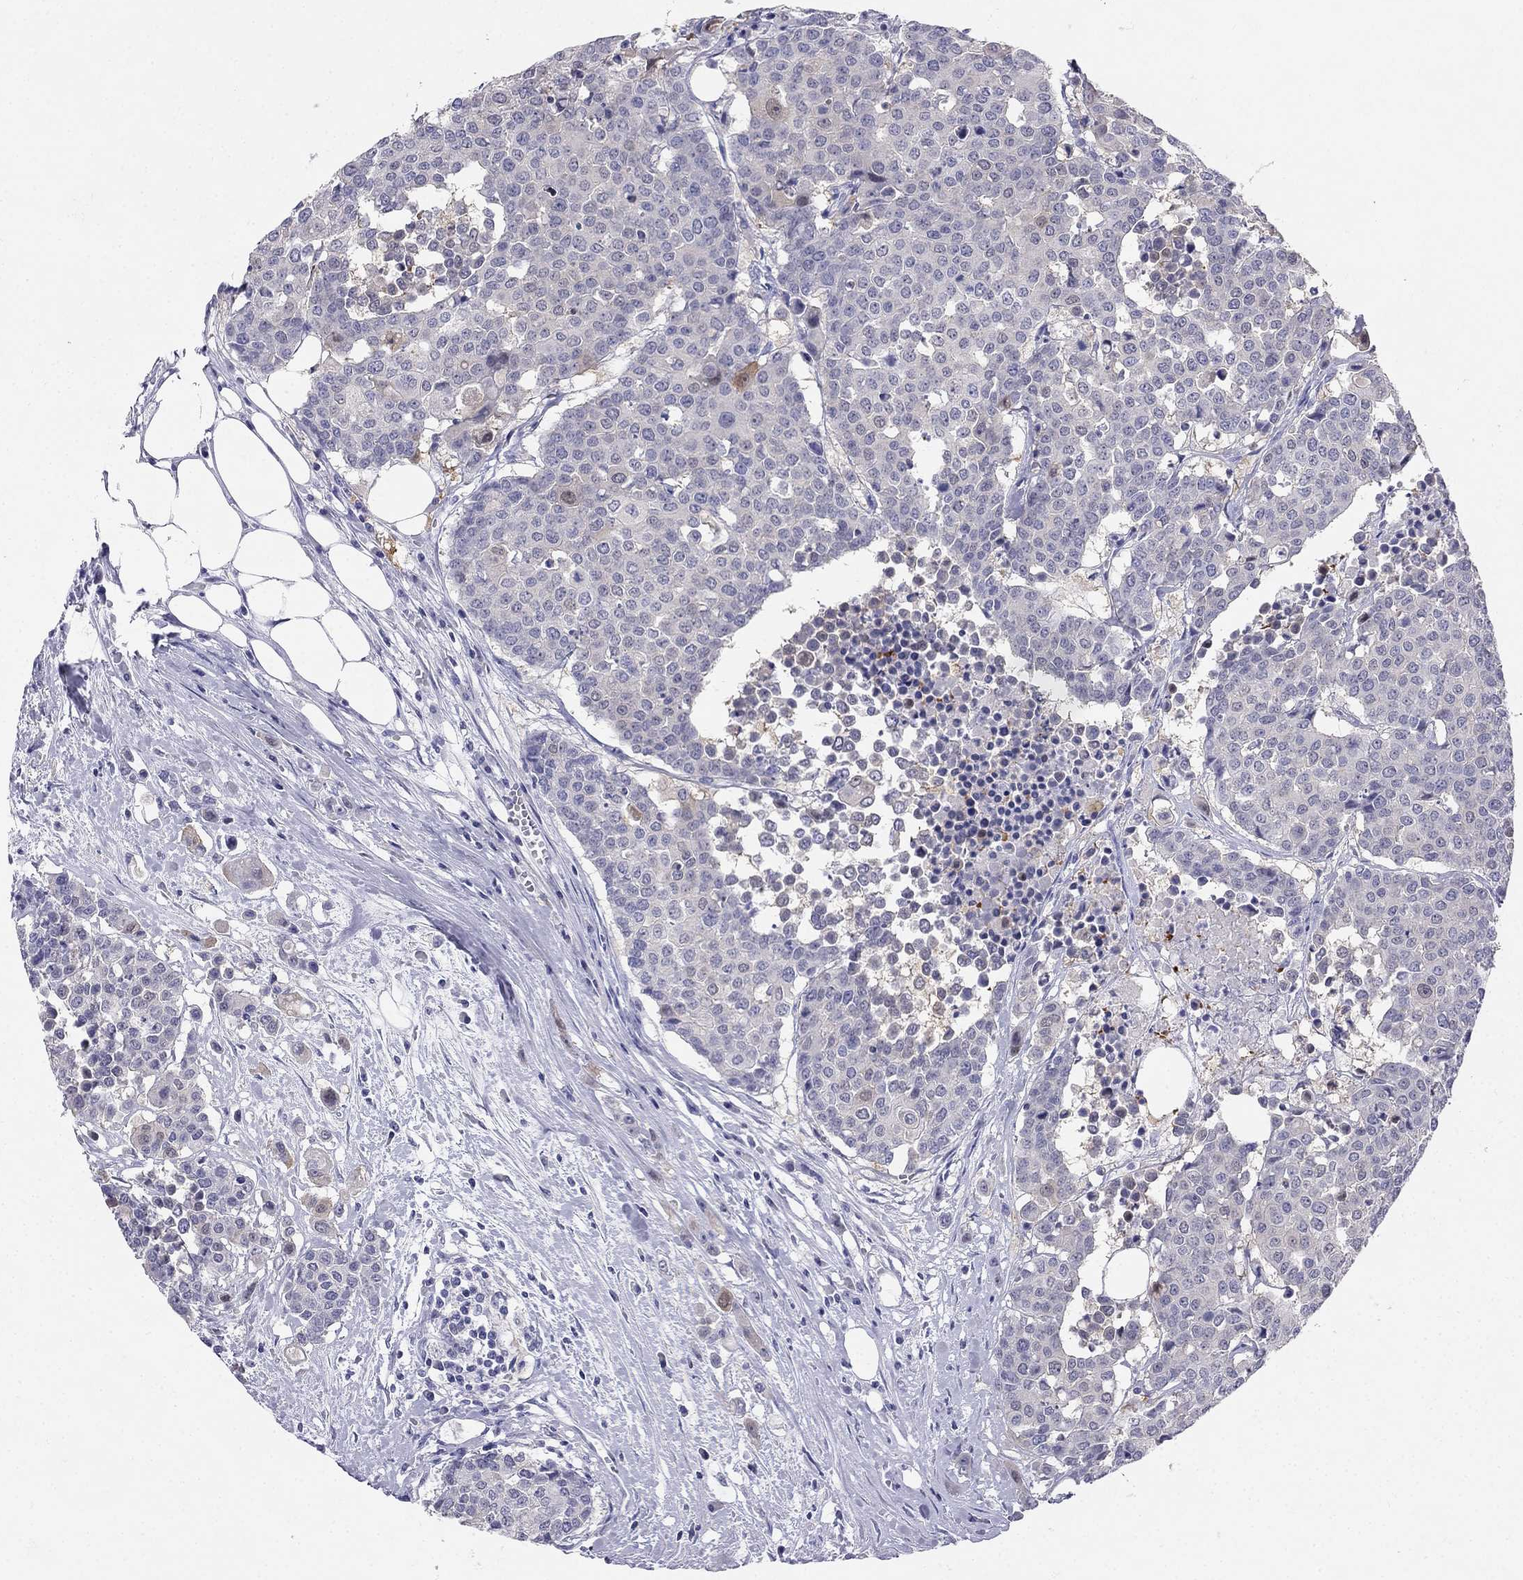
{"staining": {"intensity": "negative", "quantity": "none", "location": "none"}, "tissue": "carcinoid", "cell_type": "Tumor cells", "image_type": "cancer", "snomed": [{"axis": "morphology", "description": "Carcinoid, malignant, NOS"}, {"axis": "topography", "description": "Colon"}], "caption": "Carcinoid was stained to show a protein in brown. There is no significant staining in tumor cells. (Stains: DAB IHC with hematoxylin counter stain, Microscopy: brightfield microscopy at high magnification).", "gene": "RFLNA", "patient": {"sex": "male", "age": 81}}